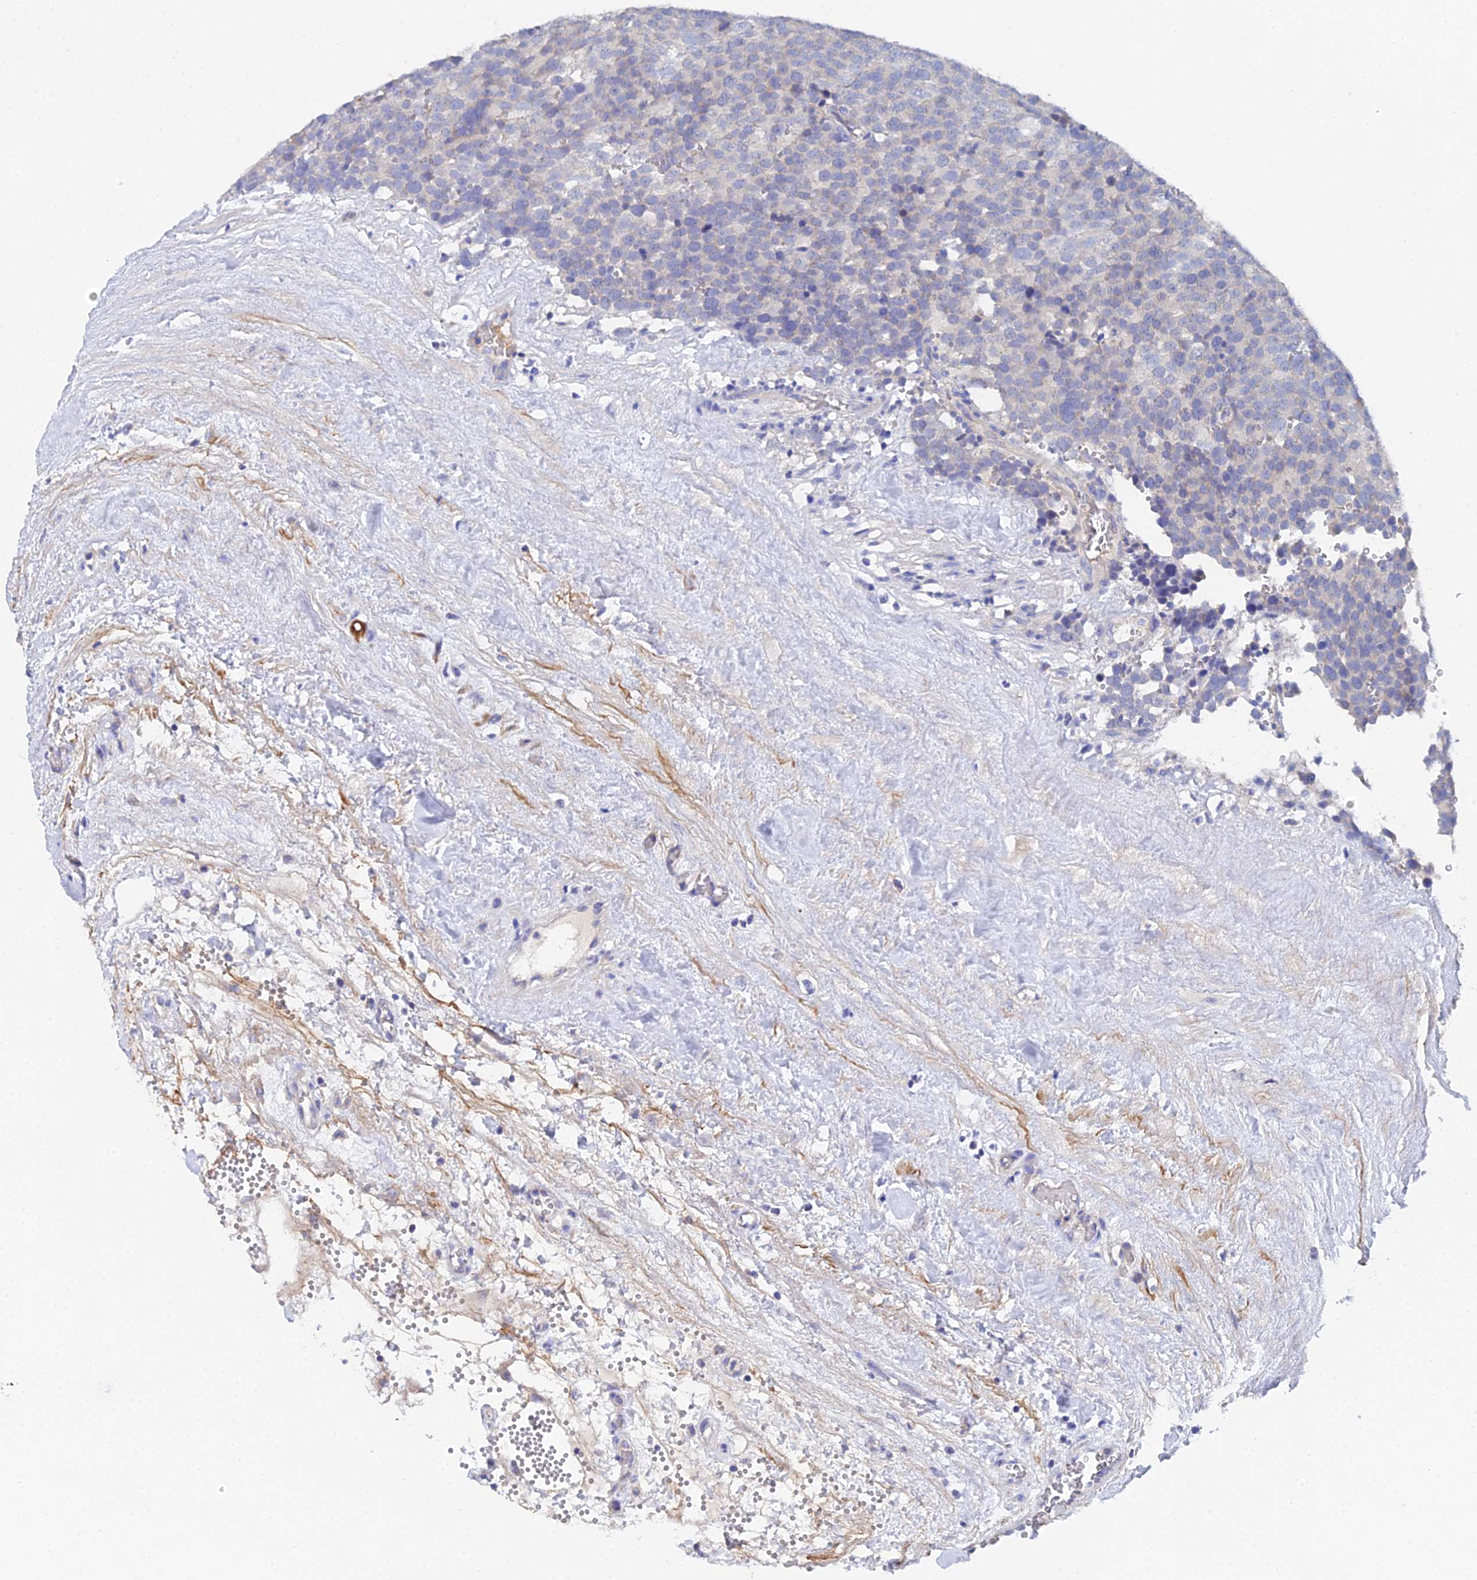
{"staining": {"intensity": "weak", "quantity": "<25%", "location": "cytoplasmic/membranous"}, "tissue": "testis cancer", "cell_type": "Tumor cells", "image_type": "cancer", "snomed": [{"axis": "morphology", "description": "Seminoma, NOS"}, {"axis": "topography", "description": "Testis"}], "caption": "Immunohistochemical staining of human testis cancer (seminoma) shows no significant positivity in tumor cells.", "gene": "UBE2L3", "patient": {"sex": "male", "age": 71}}